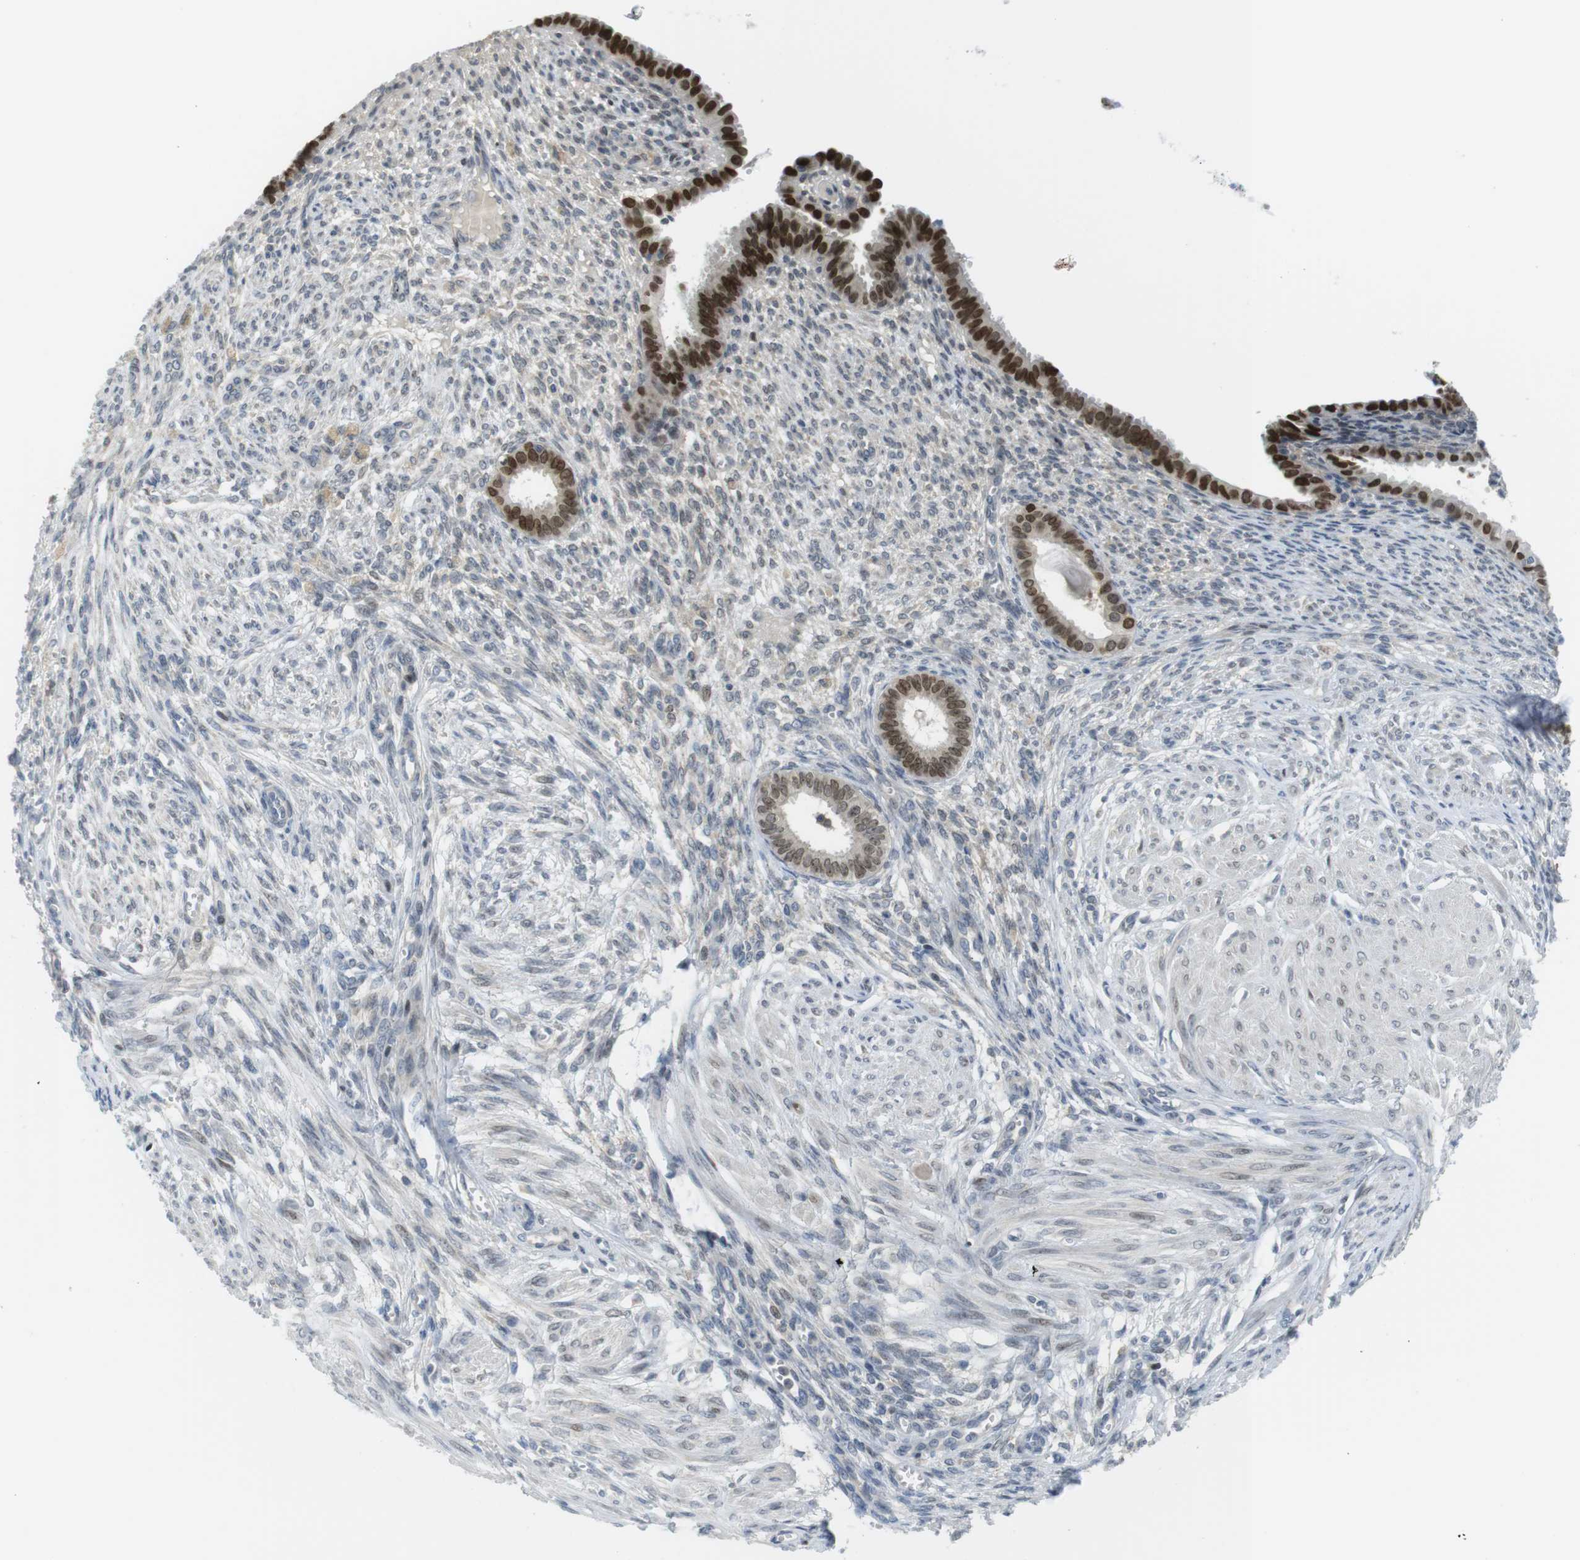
{"staining": {"intensity": "weak", "quantity": "25%-75%", "location": "cytoplasmic/membranous"}, "tissue": "endometrium", "cell_type": "Cells in endometrial stroma", "image_type": "normal", "snomed": [{"axis": "morphology", "description": "Normal tissue, NOS"}, {"axis": "topography", "description": "Endometrium"}], "caption": "Protein staining by IHC exhibits weak cytoplasmic/membranous staining in about 25%-75% of cells in endometrial stroma in benign endometrium.", "gene": "RCC1", "patient": {"sex": "female", "age": 72}}